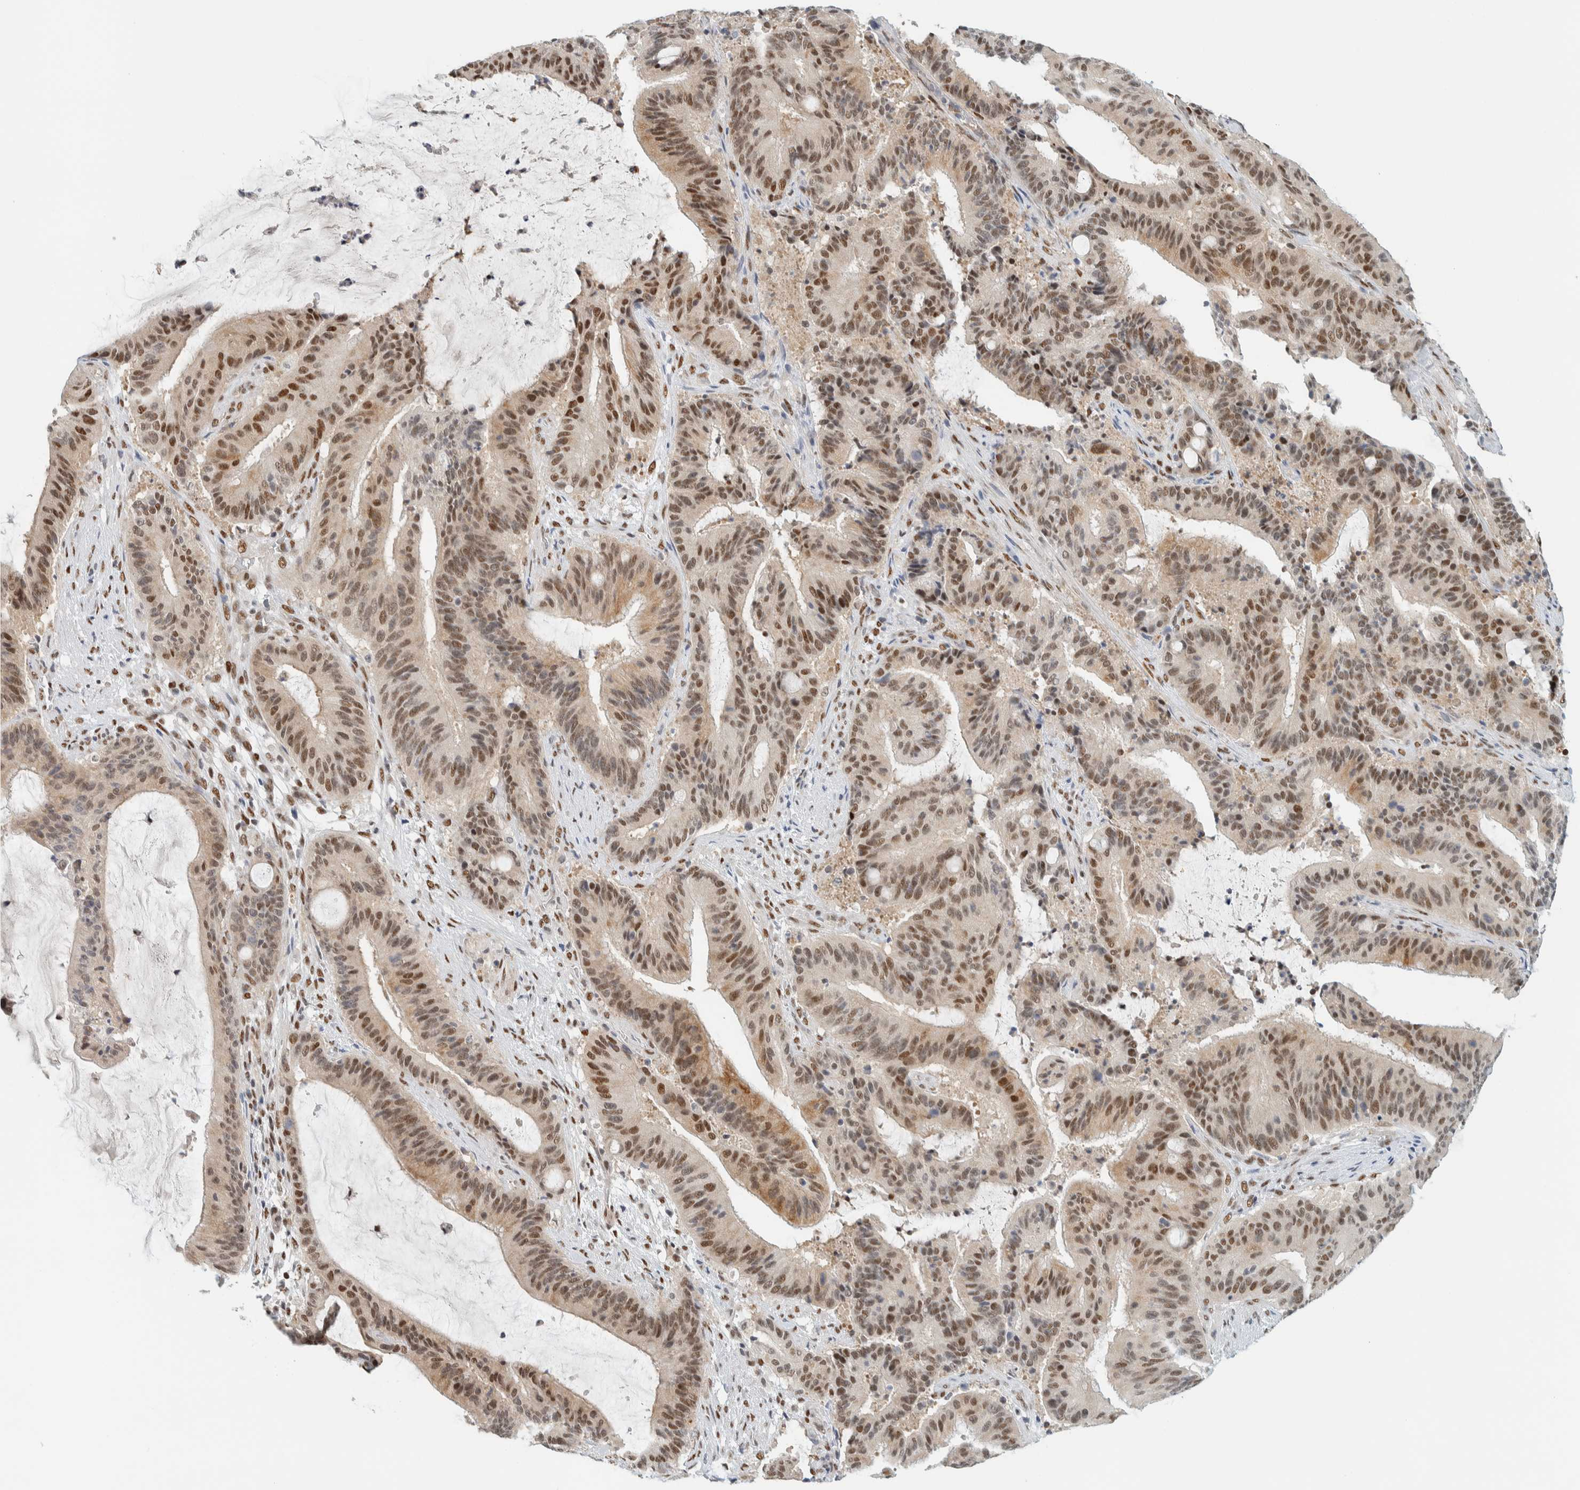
{"staining": {"intensity": "moderate", "quantity": ">75%", "location": "nuclear"}, "tissue": "liver cancer", "cell_type": "Tumor cells", "image_type": "cancer", "snomed": [{"axis": "morphology", "description": "Normal tissue, NOS"}, {"axis": "morphology", "description": "Cholangiocarcinoma"}, {"axis": "topography", "description": "Liver"}, {"axis": "topography", "description": "Peripheral nerve tissue"}], "caption": "Protein staining demonstrates moderate nuclear expression in approximately >75% of tumor cells in liver cancer (cholangiocarcinoma).", "gene": "ZNF683", "patient": {"sex": "female", "age": 73}}